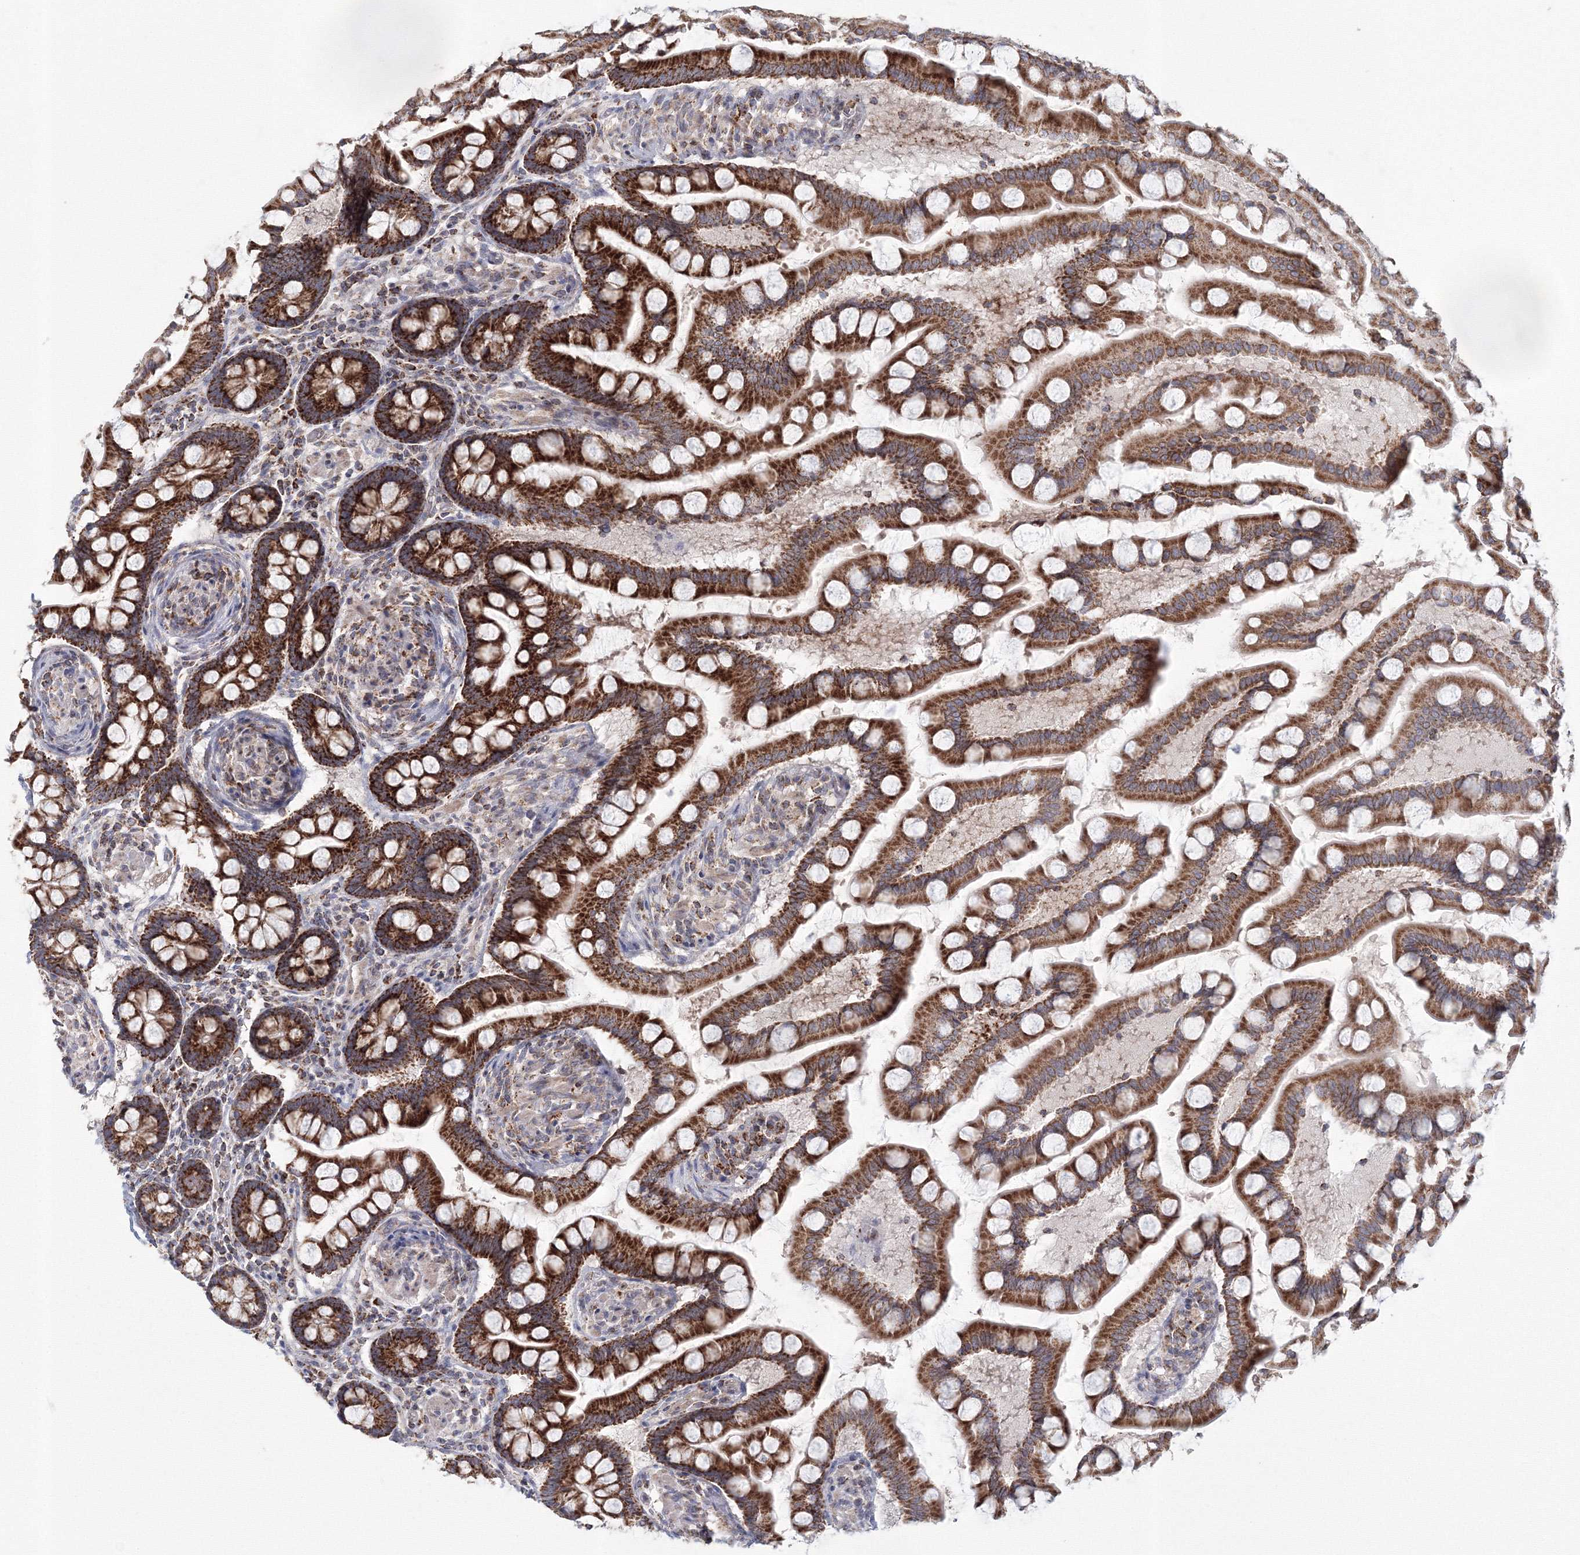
{"staining": {"intensity": "strong", "quantity": ">75%", "location": "cytoplasmic/membranous"}, "tissue": "small intestine", "cell_type": "Glandular cells", "image_type": "normal", "snomed": [{"axis": "morphology", "description": "Normal tissue, NOS"}, {"axis": "topography", "description": "Small intestine"}], "caption": "High-power microscopy captured an IHC histopathology image of unremarkable small intestine, revealing strong cytoplasmic/membranous positivity in about >75% of glandular cells. (DAB IHC, brown staining for protein, blue staining for nuclei).", "gene": "GRPEL1", "patient": {"sex": "male", "age": 41}}